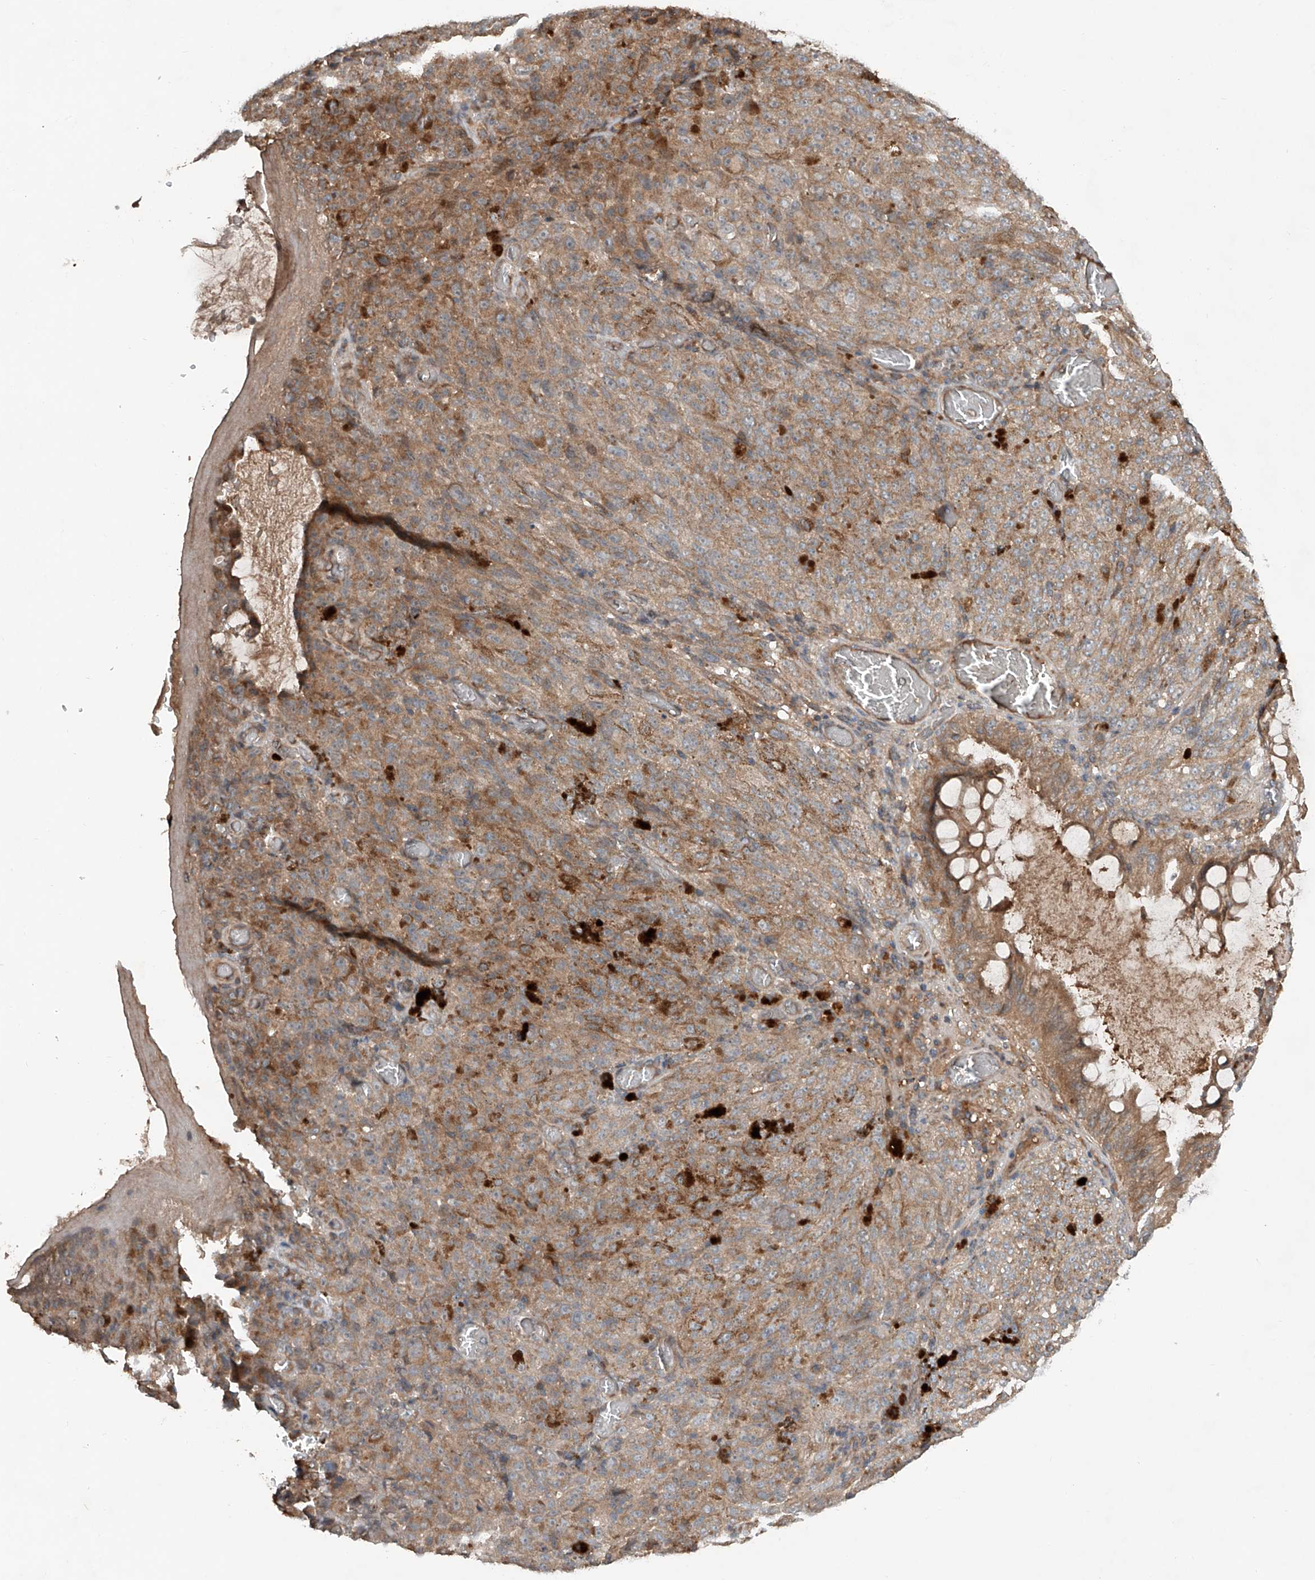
{"staining": {"intensity": "moderate", "quantity": ">75%", "location": "cytoplasmic/membranous"}, "tissue": "melanoma", "cell_type": "Tumor cells", "image_type": "cancer", "snomed": [{"axis": "morphology", "description": "Malignant melanoma, NOS"}, {"axis": "topography", "description": "Rectum"}], "caption": "Melanoma was stained to show a protein in brown. There is medium levels of moderate cytoplasmic/membranous positivity in approximately >75% of tumor cells.", "gene": "ADAM23", "patient": {"sex": "female", "age": 81}}